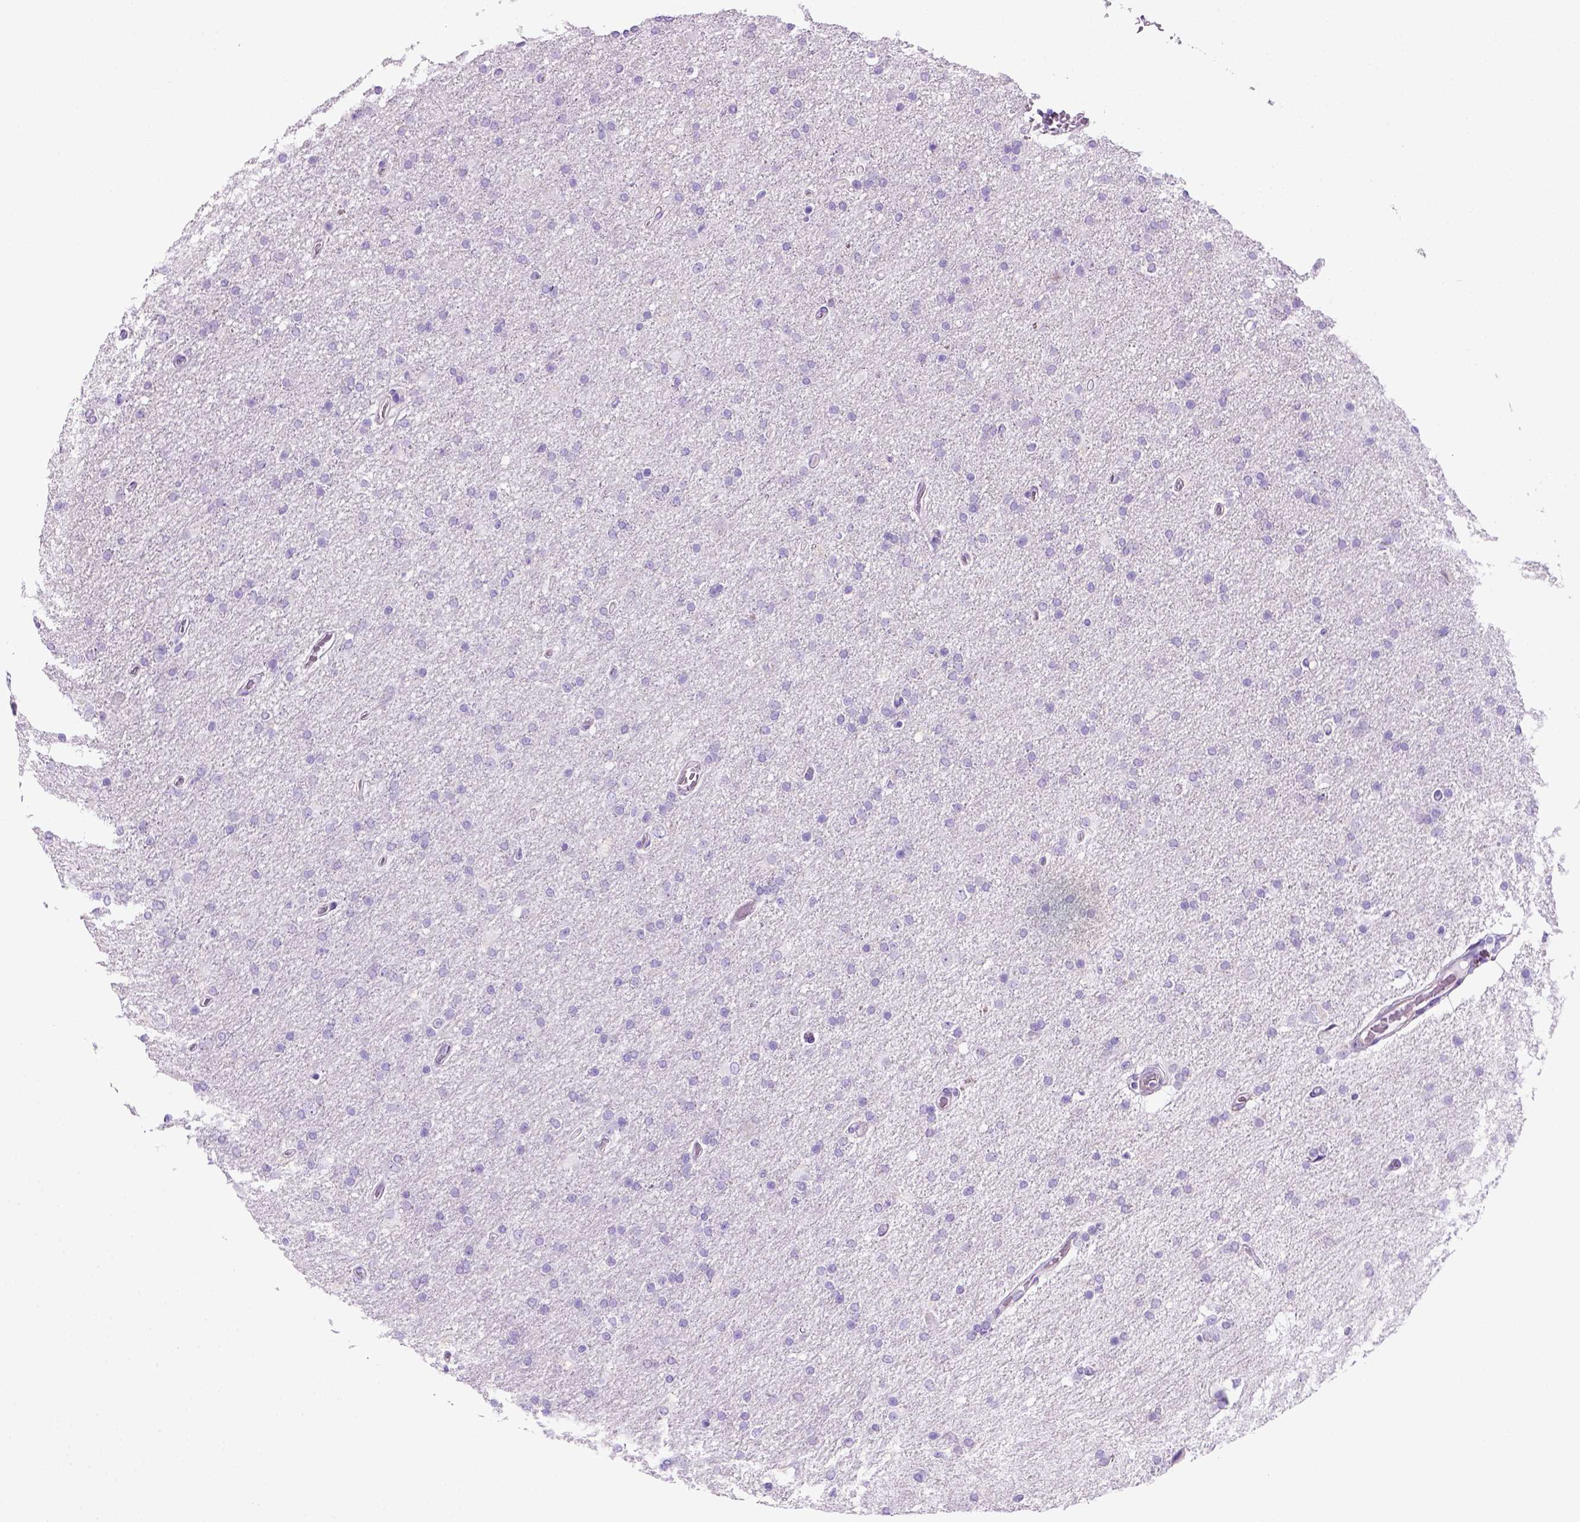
{"staining": {"intensity": "negative", "quantity": "none", "location": "none"}, "tissue": "glioma", "cell_type": "Tumor cells", "image_type": "cancer", "snomed": [{"axis": "morphology", "description": "Glioma, malignant, High grade"}, {"axis": "topography", "description": "Cerebral cortex"}], "caption": "Immunohistochemistry (IHC) image of neoplastic tissue: human malignant glioma (high-grade) stained with DAB (3,3'-diaminobenzidine) reveals no significant protein staining in tumor cells. (Stains: DAB IHC with hematoxylin counter stain, Microscopy: brightfield microscopy at high magnification).", "gene": "ARHGEF33", "patient": {"sex": "male", "age": 70}}